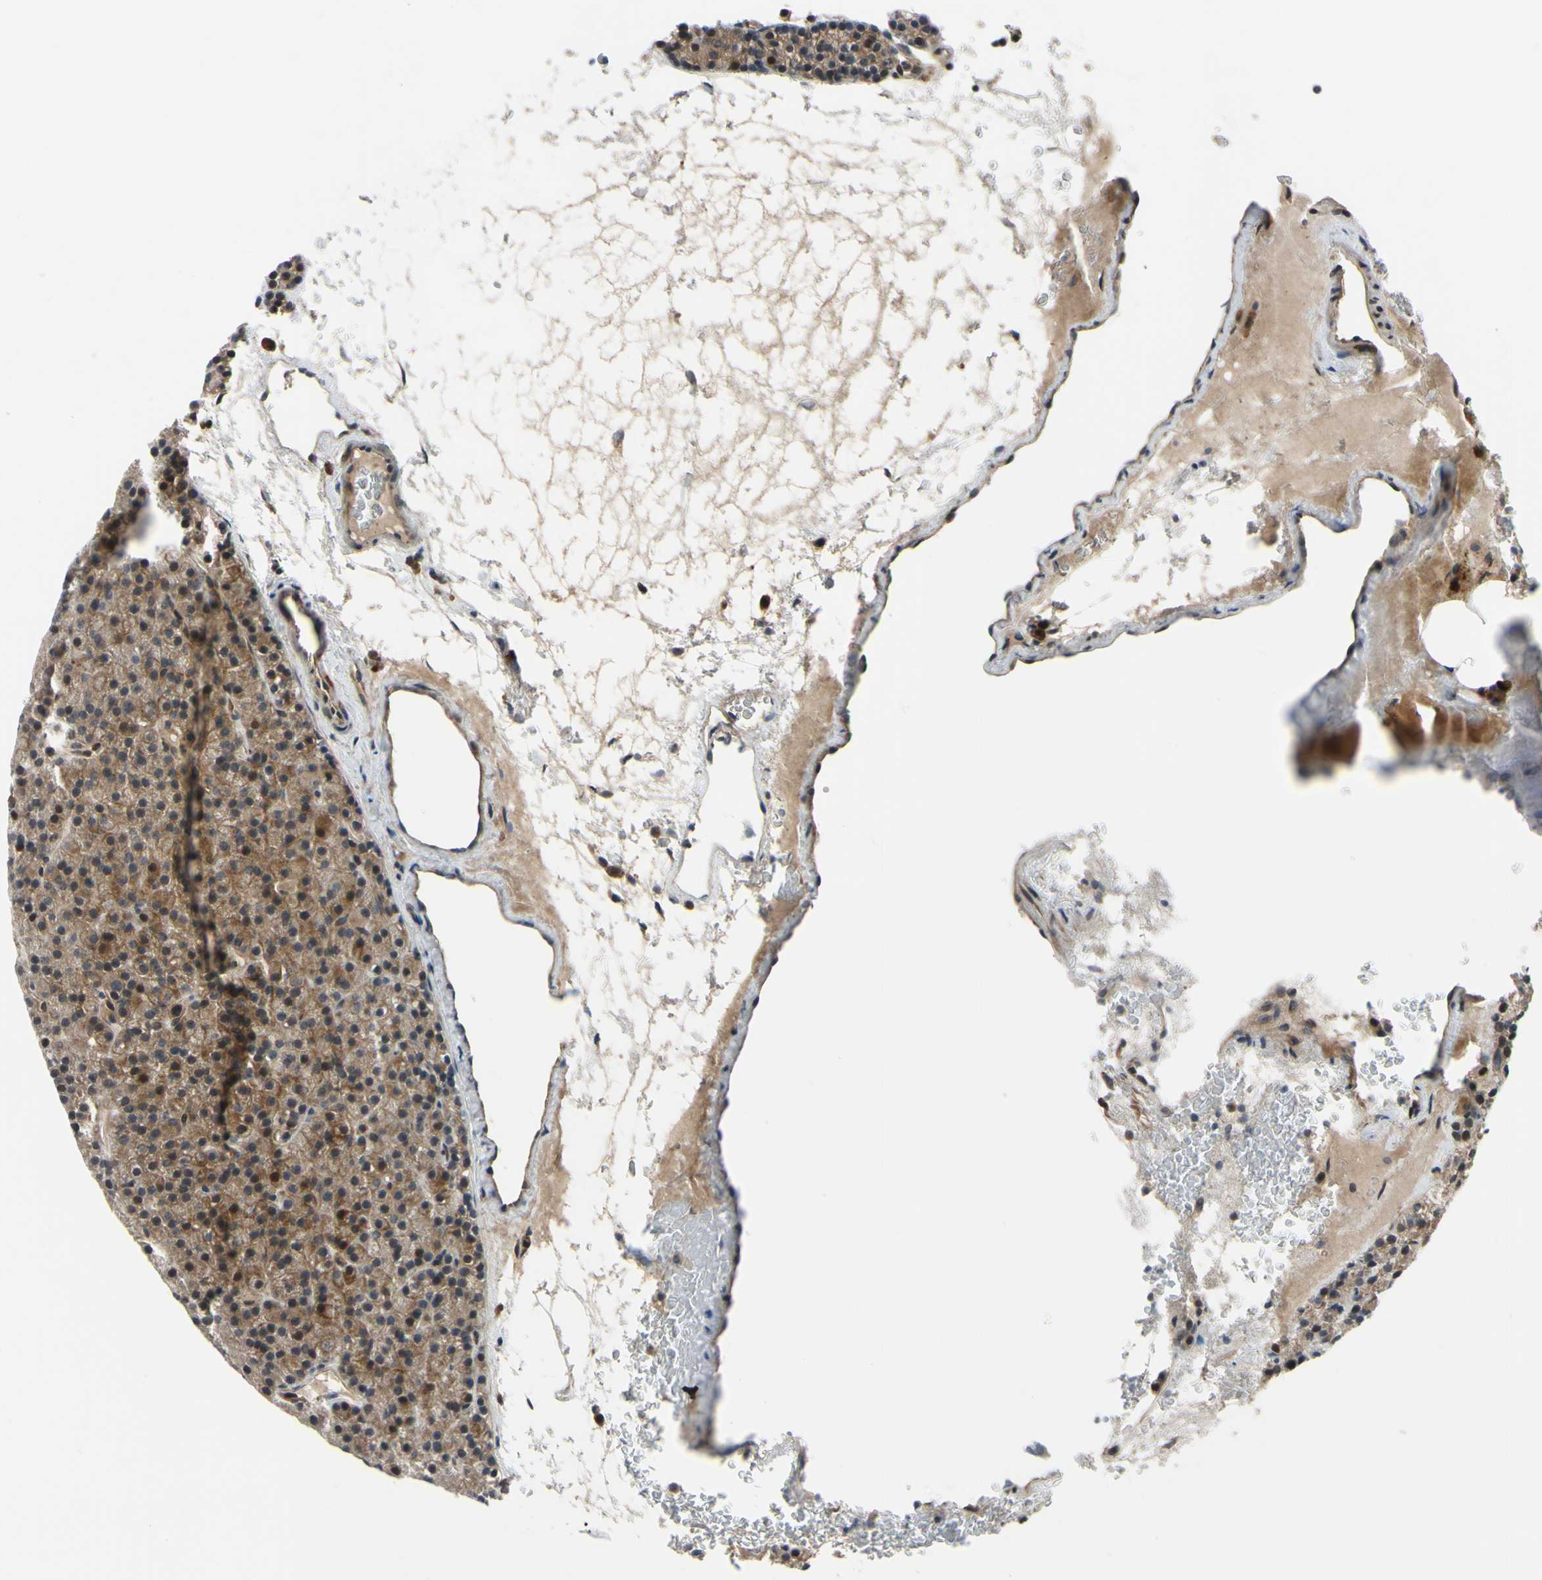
{"staining": {"intensity": "moderate", "quantity": "25%-75%", "location": "cytoplasmic/membranous,nuclear"}, "tissue": "parathyroid gland", "cell_type": "Glandular cells", "image_type": "normal", "snomed": [{"axis": "morphology", "description": "Normal tissue, NOS"}, {"axis": "morphology", "description": "Hyperplasia, NOS"}, {"axis": "topography", "description": "Parathyroid gland"}], "caption": "Immunohistochemistry of benign human parathyroid gland exhibits medium levels of moderate cytoplasmic/membranous,nuclear staining in about 25%-75% of glandular cells. The protein is shown in brown color, while the nuclei are stained blue.", "gene": "COMMD9", "patient": {"sex": "male", "age": 44}}